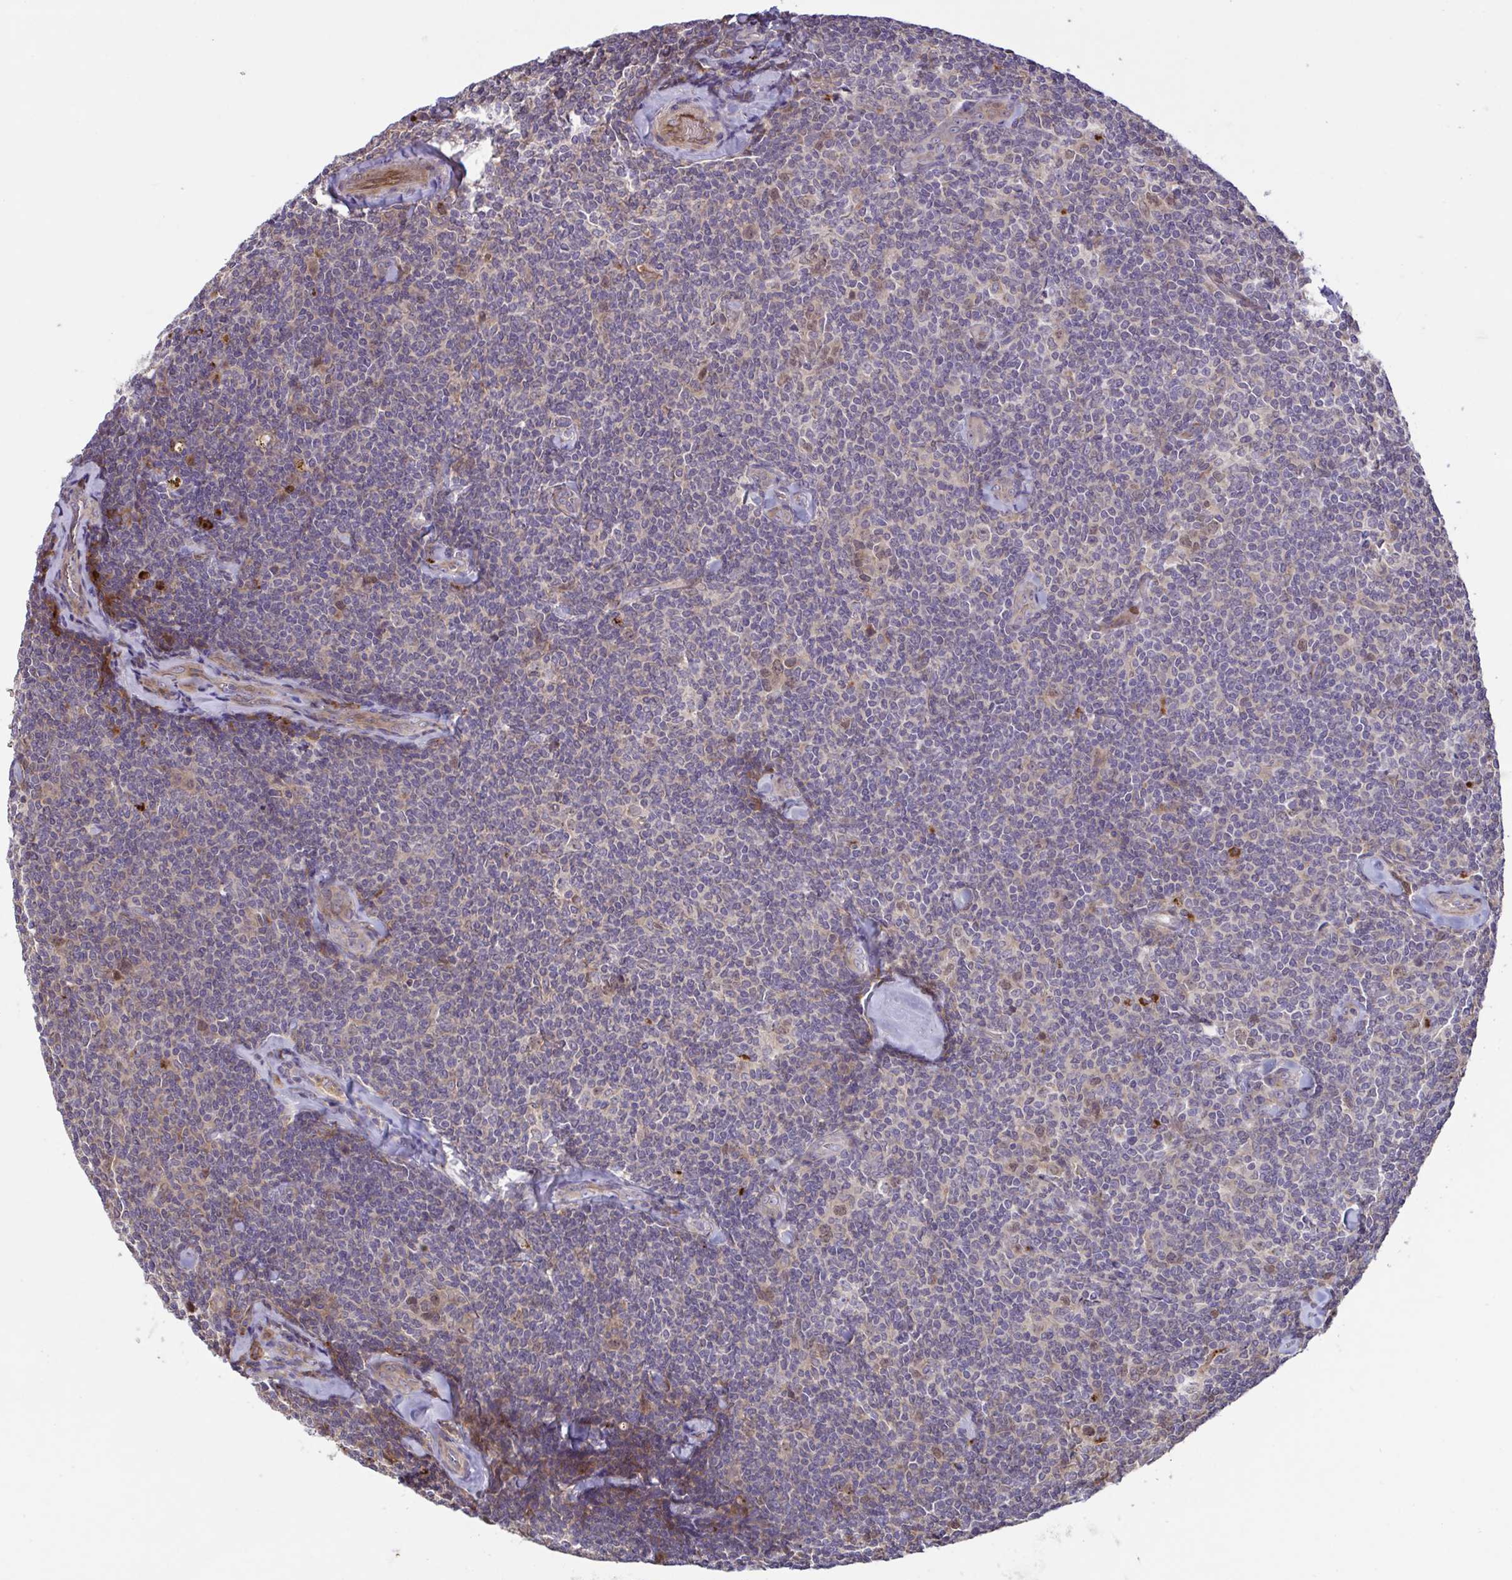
{"staining": {"intensity": "negative", "quantity": "none", "location": "none"}, "tissue": "lymphoma", "cell_type": "Tumor cells", "image_type": "cancer", "snomed": [{"axis": "morphology", "description": "Malignant lymphoma, non-Hodgkin's type, Low grade"}, {"axis": "topography", "description": "Lymph node"}], "caption": "The image exhibits no staining of tumor cells in lymphoma. The staining is performed using DAB brown chromogen with nuclei counter-stained in using hematoxylin.", "gene": "IL1R1", "patient": {"sex": "female", "age": 56}}